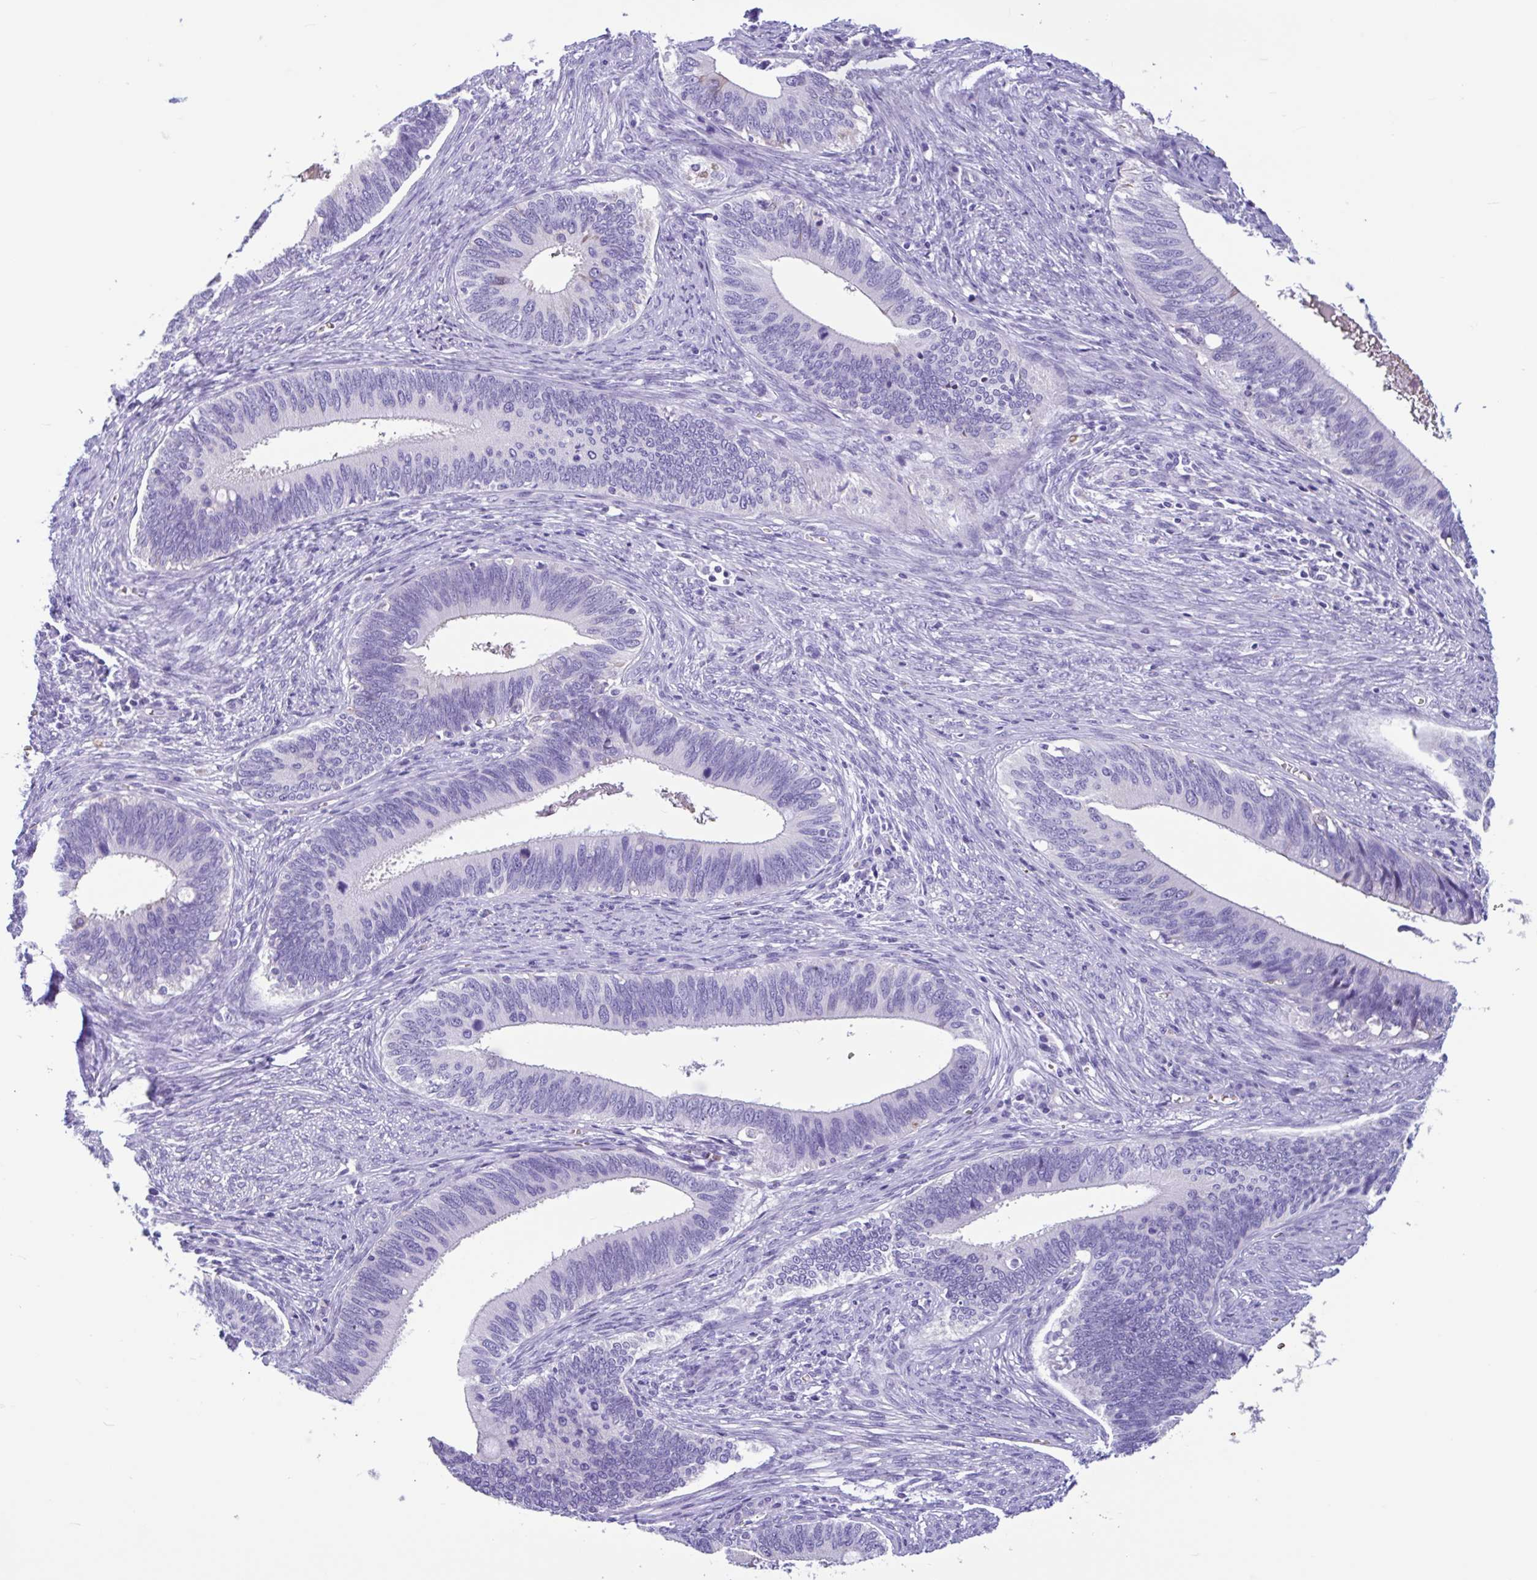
{"staining": {"intensity": "negative", "quantity": "none", "location": "none"}, "tissue": "cervical cancer", "cell_type": "Tumor cells", "image_type": "cancer", "snomed": [{"axis": "morphology", "description": "Adenocarcinoma, NOS"}, {"axis": "topography", "description": "Cervix"}], "caption": "Protein analysis of cervical cancer displays no significant staining in tumor cells.", "gene": "TMEM79", "patient": {"sex": "female", "age": 42}}